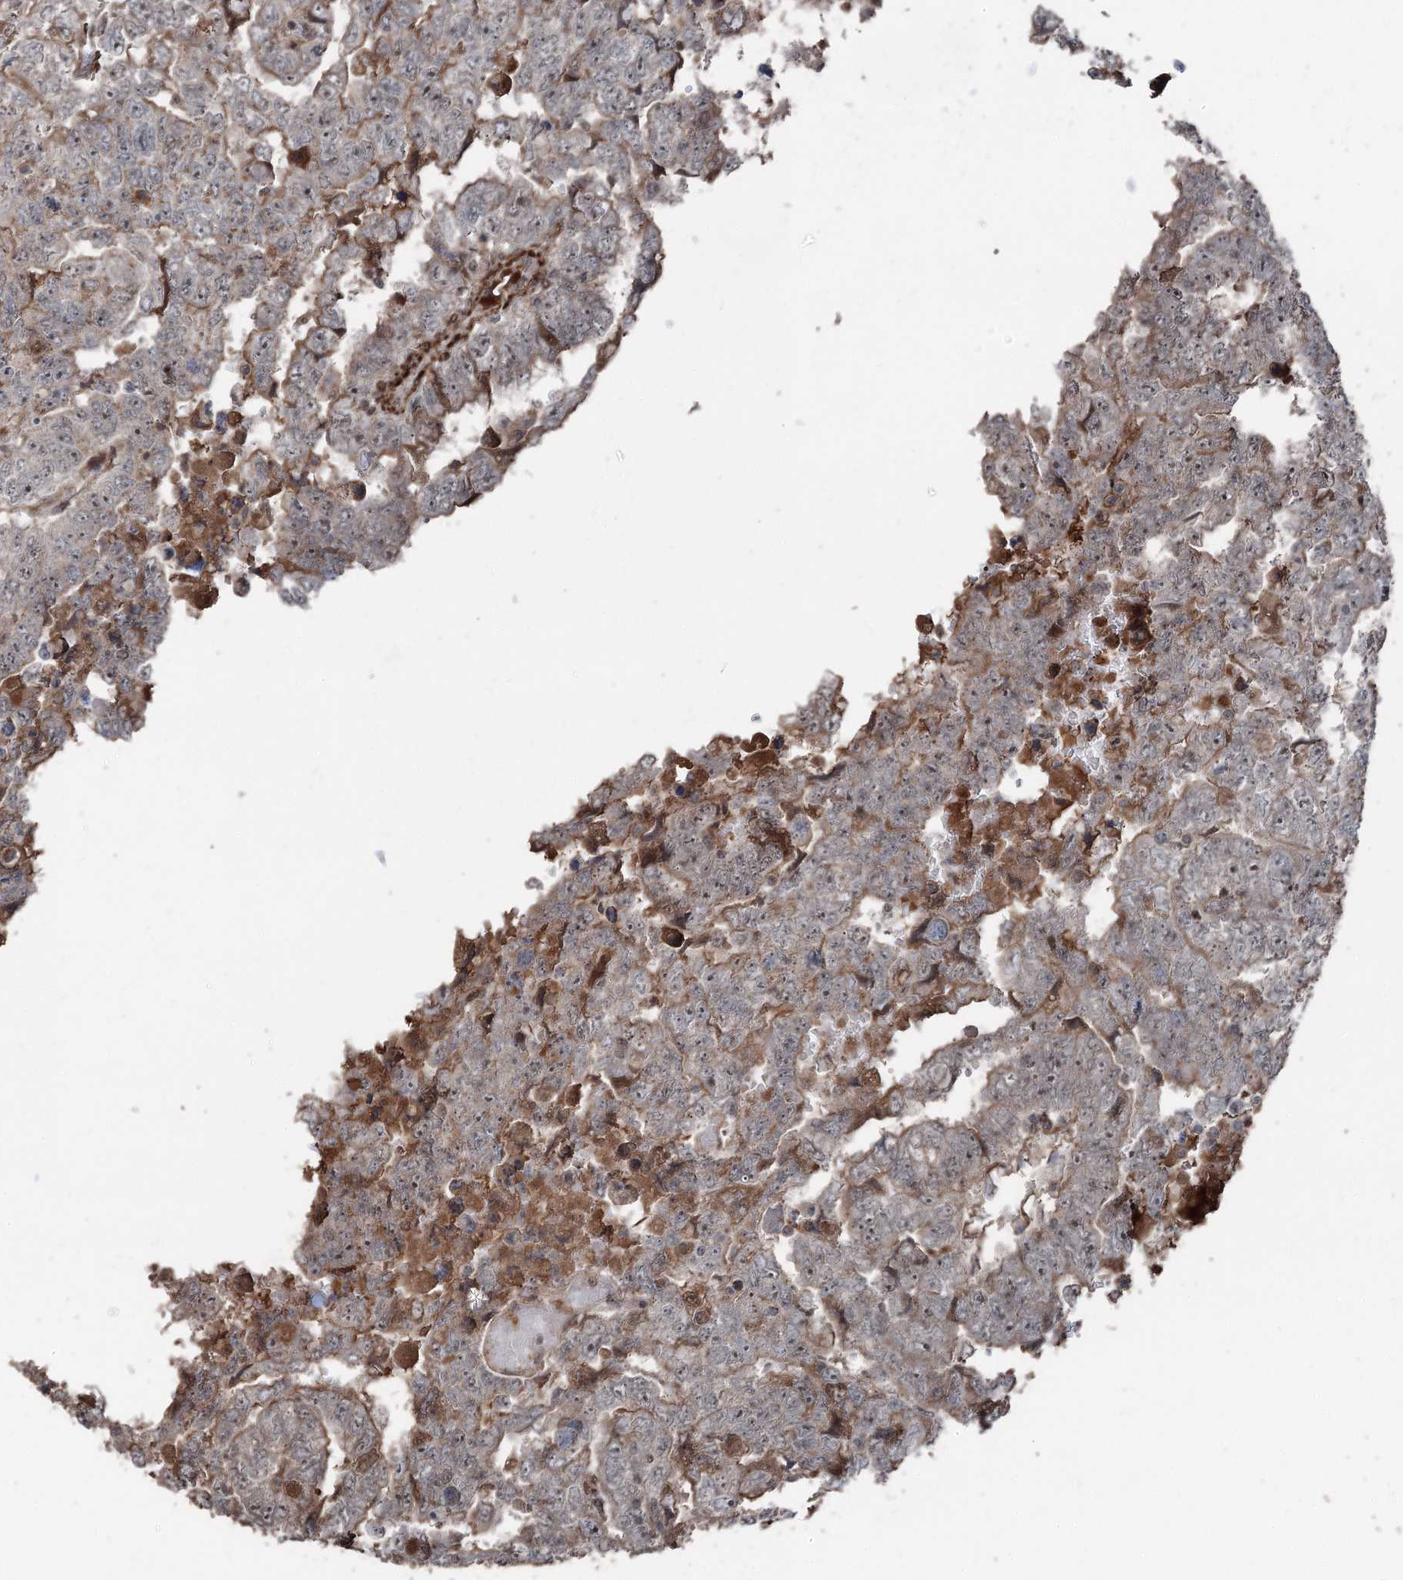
{"staining": {"intensity": "moderate", "quantity": "25%-75%", "location": "cytoplasmic/membranous"}, "tissue": "testis cancer", "cell_type": "Tumor cells", "image_type": "cancer", "snomed": [{"axis": "morphology", "description": "Carcinoma, Embryonal, NOS"}, {"axis": "topography", "description": "Testis"}], "caption": "Tumor cells display moderate cytoplasmic/membranous staining in about 25%-75% of cells in testis embryonal carcinoma.", "gene": "CCDC82", "patient": {"sex": "male", "age": 36}}